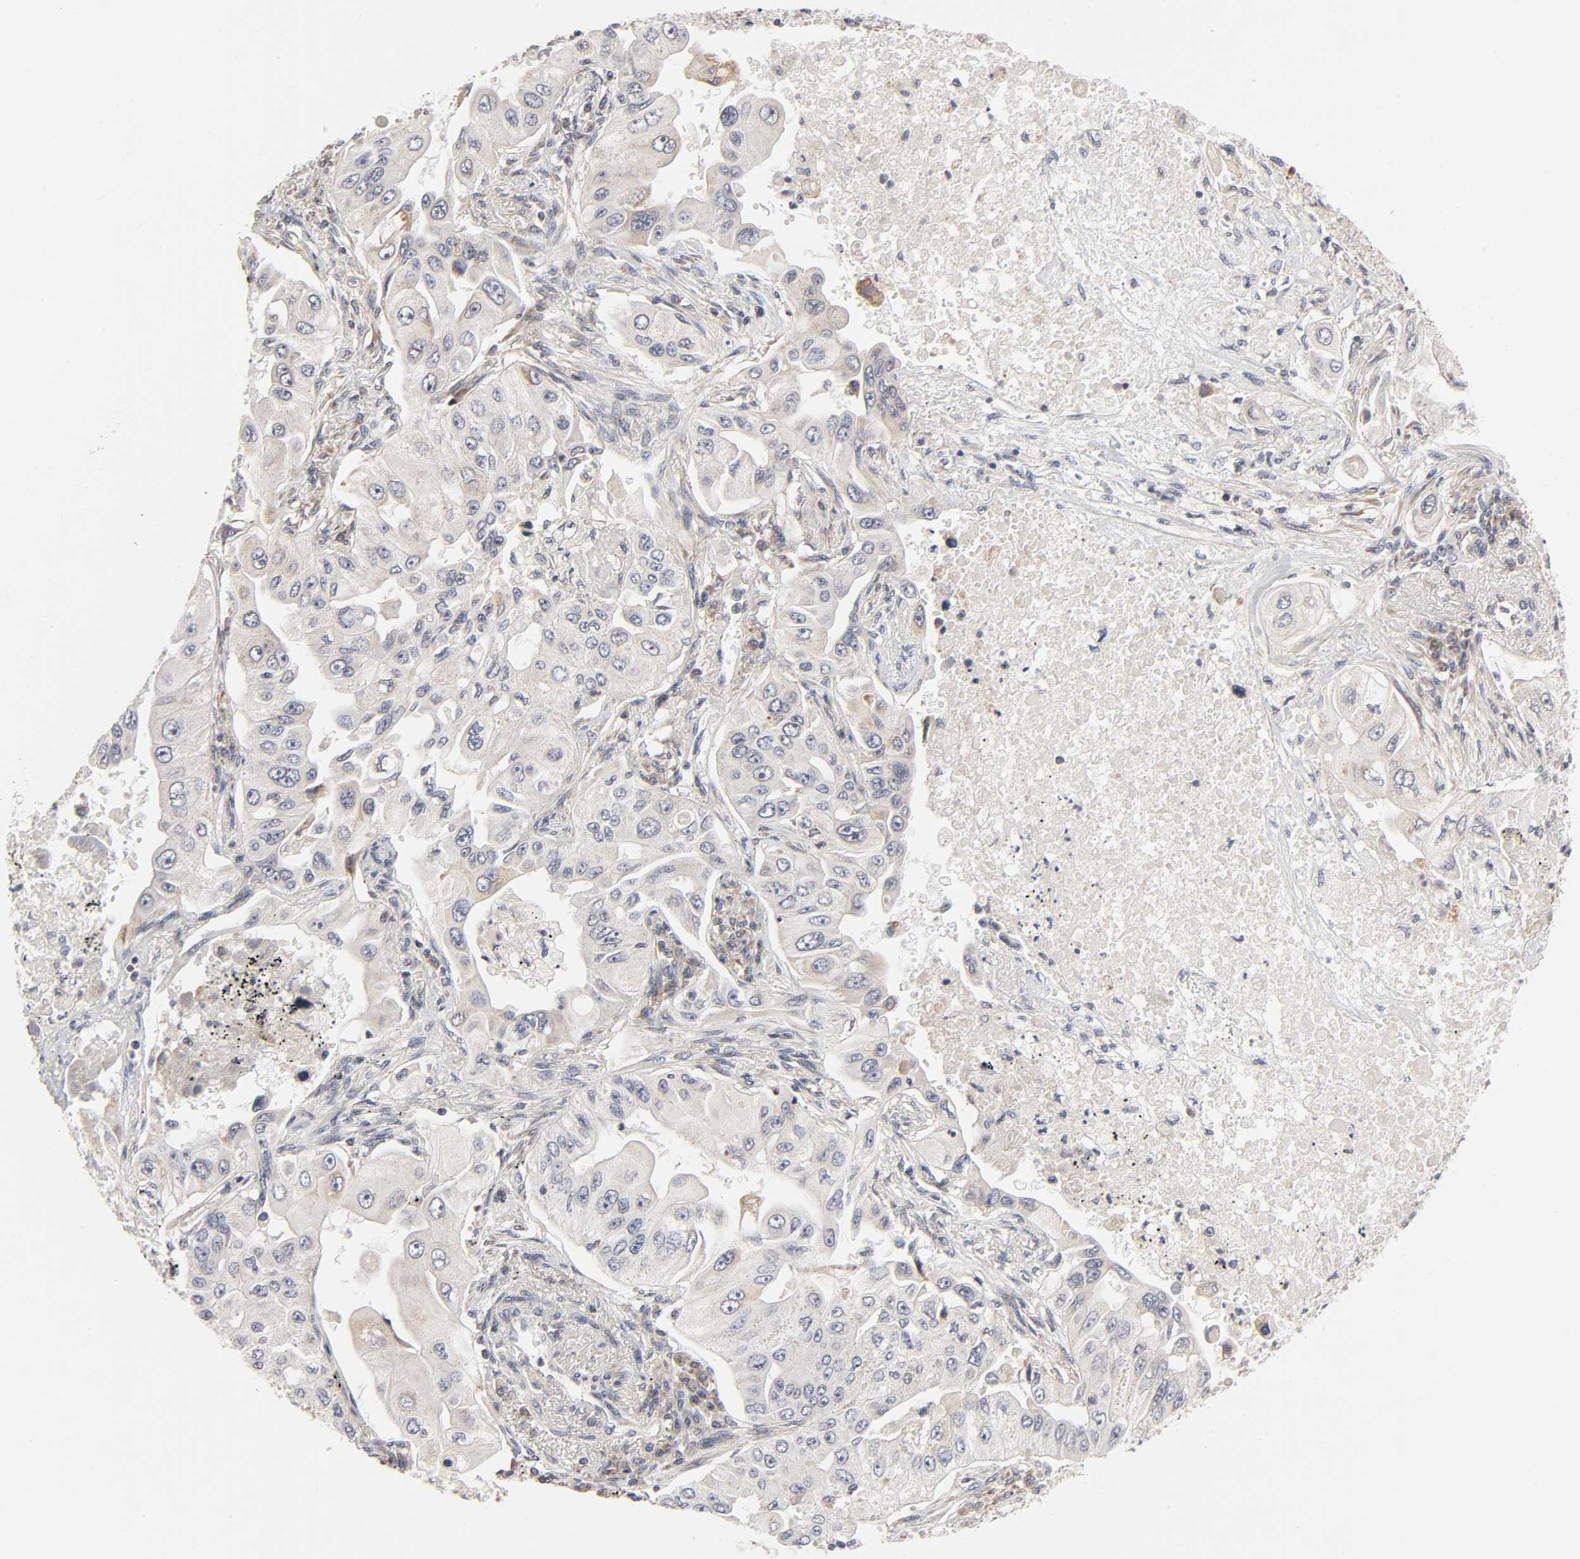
{"staining": {"intensity": "weak", "quantity": "<25%", "location": "cytoplasmic/membranous"}, "tissue": "lung cancer", "cell_type": "Tumor cells", "image_type": "cancer", "snomed": [{"axis": "morphology", "description": "Adenocarcinoma, NOS"}, {"axis": "topography", "description": "Lung"}], "caption": "A photomicrograph of lung adenocarcinoma stained for a protein shows no brown staining in tumor cells.", "gene": "AUH", "patient": {"sex": "male", "age": 84}}